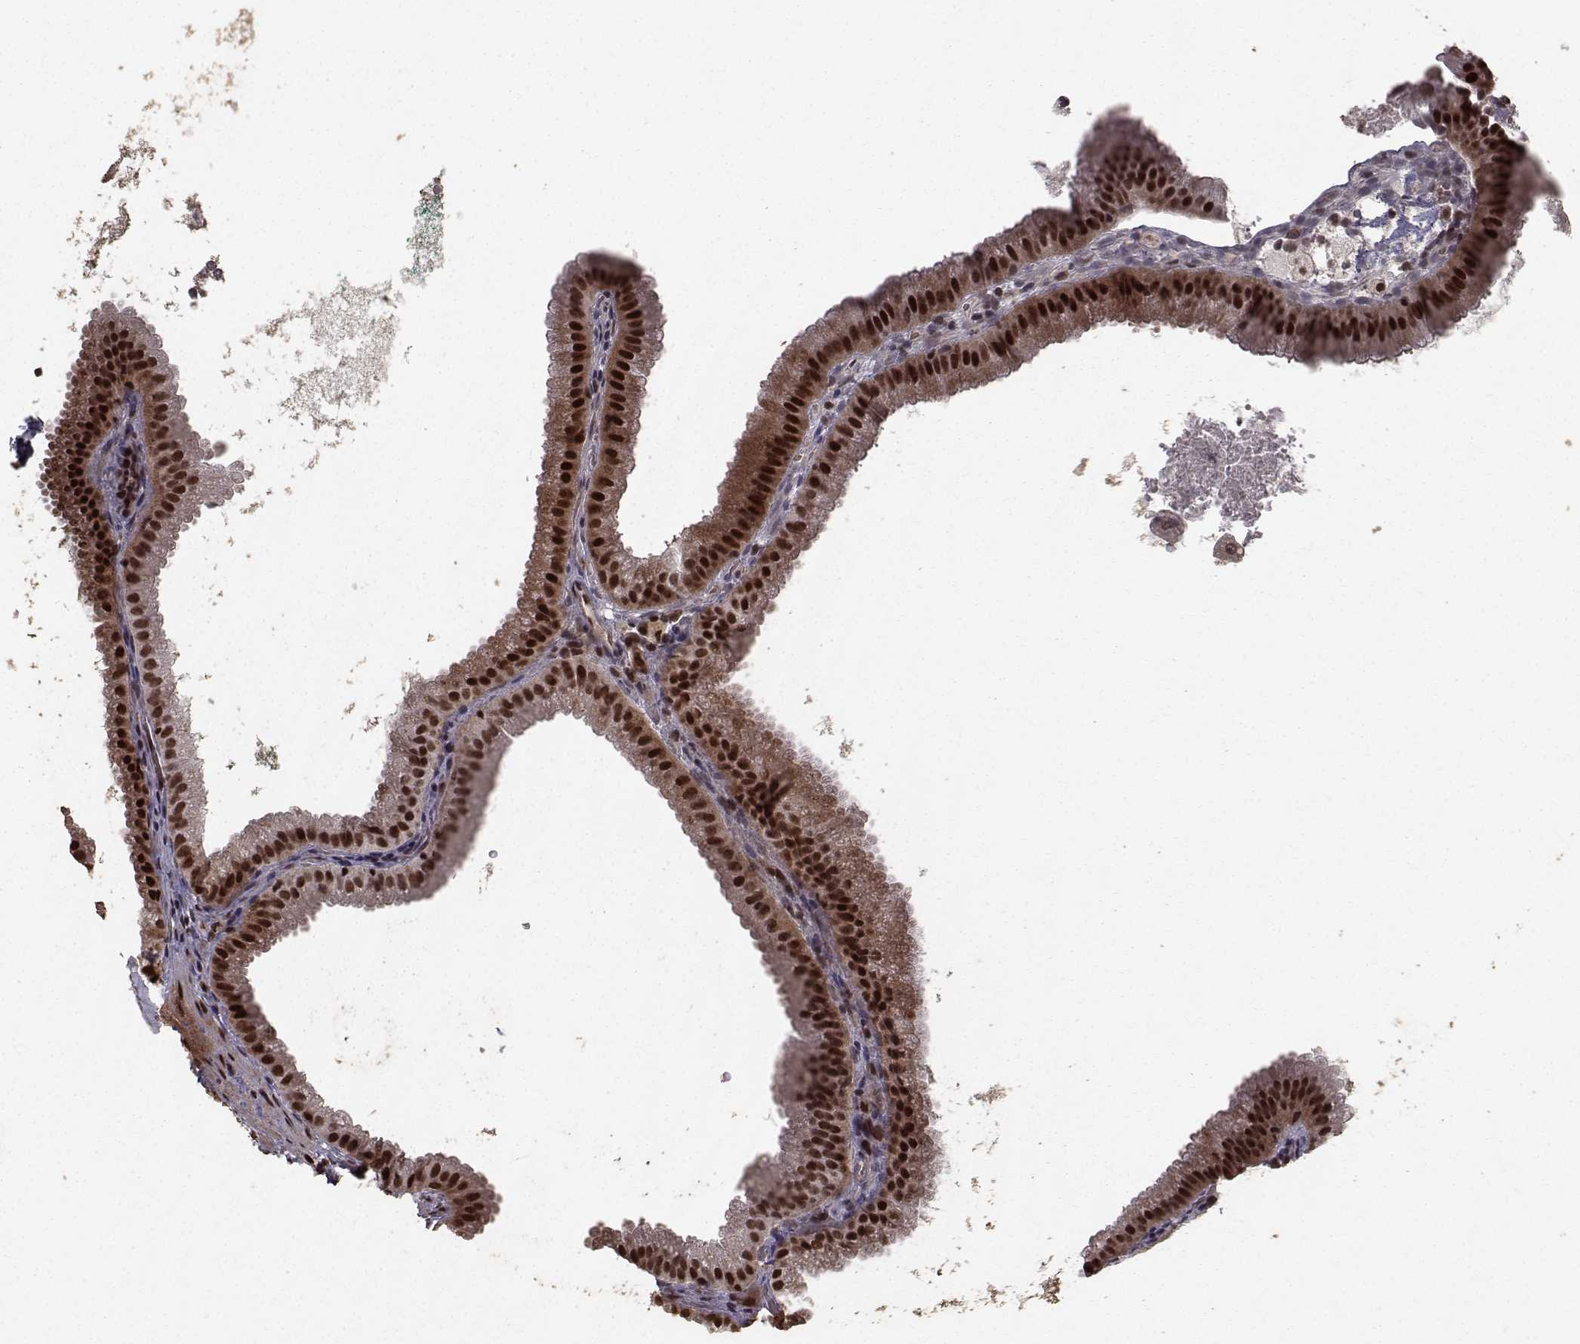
{"staining": {"intensity": "strong", "quantity": ">75%", "location": "cytoplasmic/membranous,nuclear"}, "tissue": "gallbladder", "cell_type": "Glandular cells", "image_type": "normal", "snomed": [{"axis": "morphology", "description": "Normal tissue, NOS"}, {"axis": "topography", "description": "Gallbladder"}], "caption": "Protein staining of normal gallbladder exhibits strong cytoplasmic/membranous,nuclear positivity in about >75% of glandular cells.", "gene": "SF1", "patient": {"sex": "male", "age": 67}}